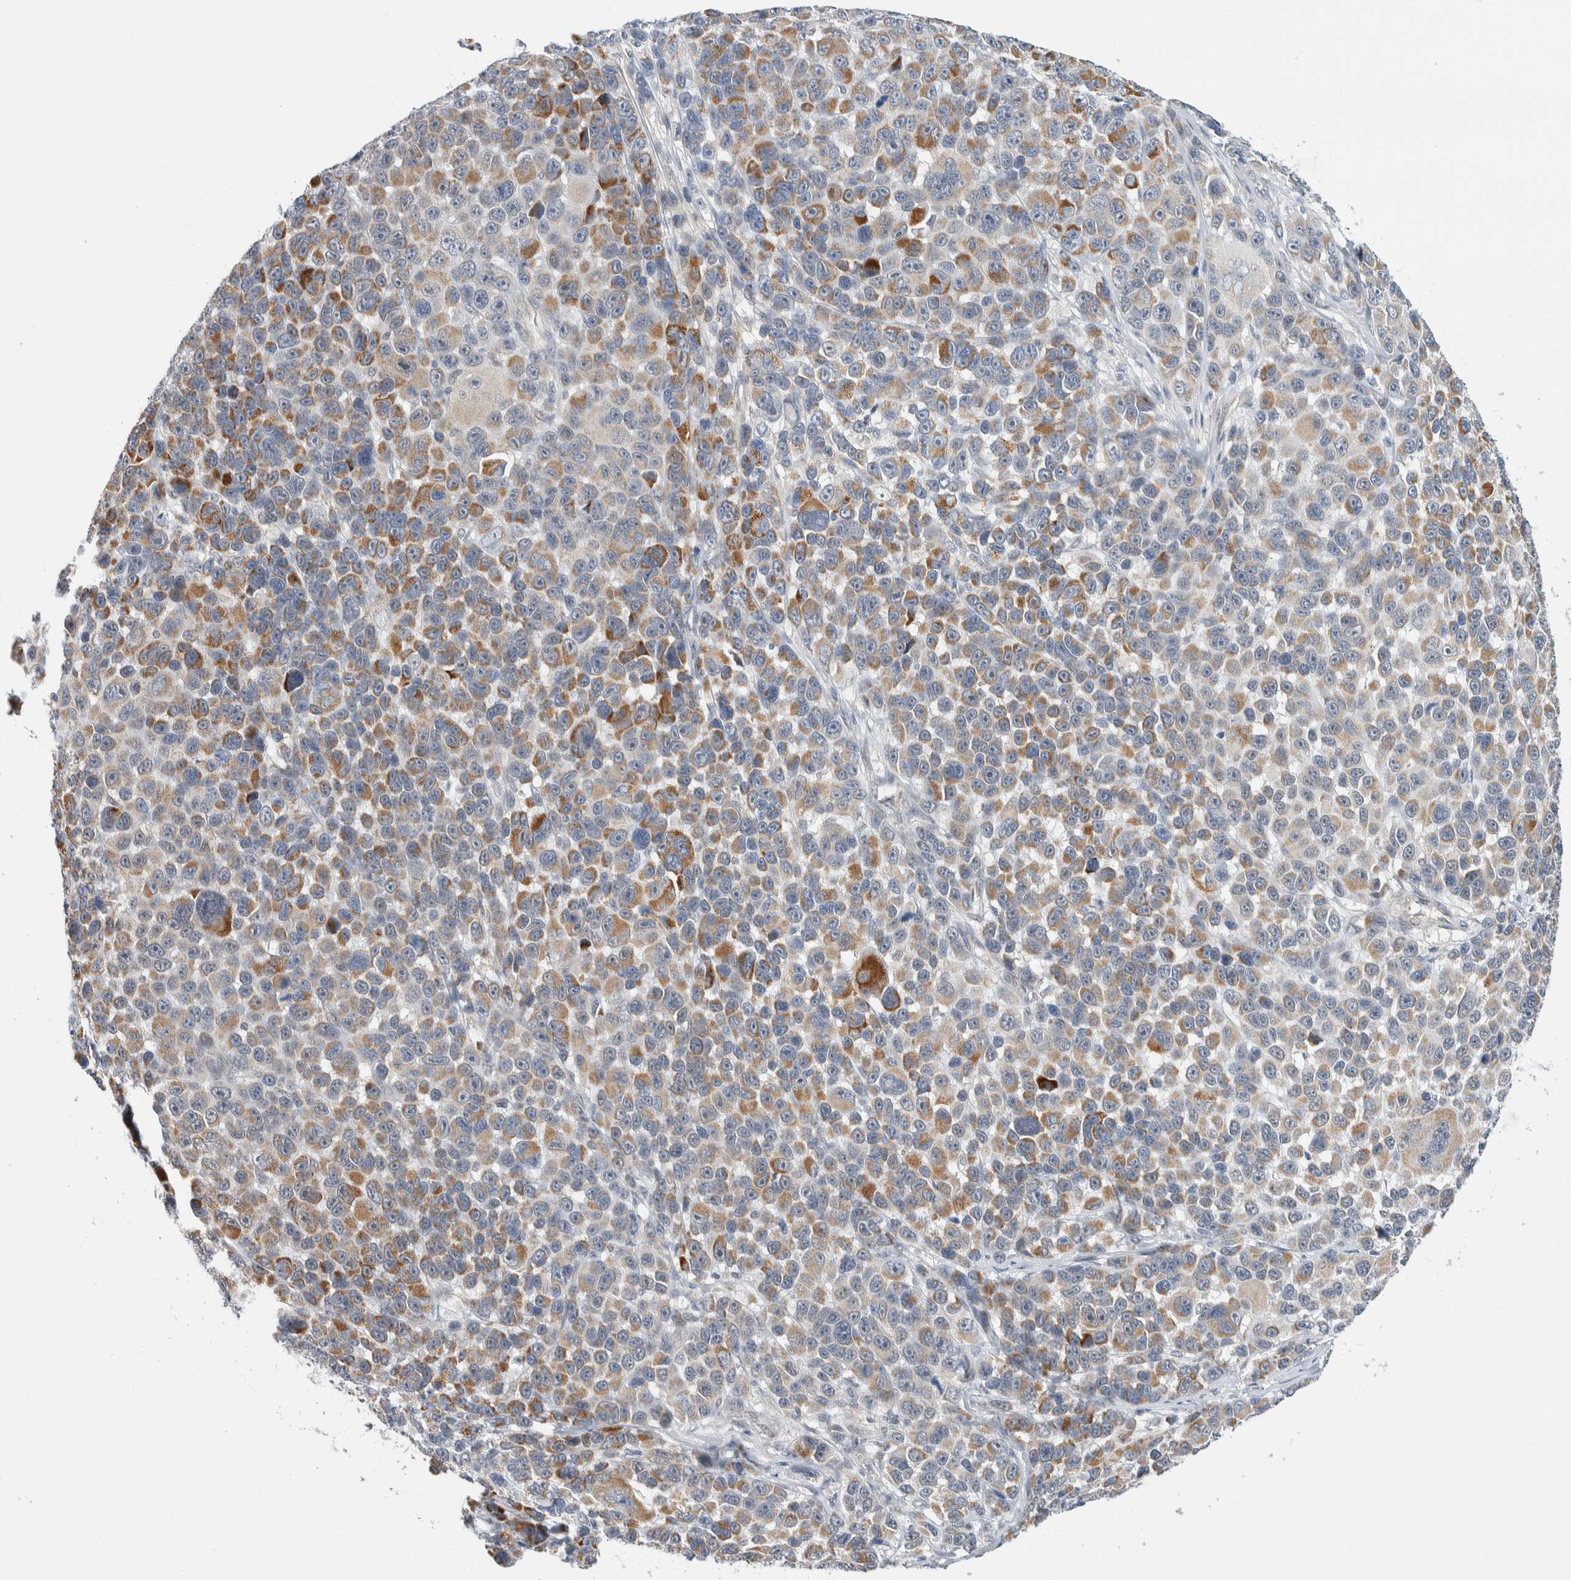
{"staining": {"intensity": "moderate", "quantity": ">75%", "location": "cytoplasmic/membranous"}, "tissue": "melanoma", "cell_type": "Tumor cells", "image_type": "cancer", "snomed": [{"axis": "morphology", "description": "Malignant melanoma, NOS"}, {"axis": "topography", "description": "Skin"}], "caption": "Immunohistochemical staining of melanoma exhibits medium levels of moderate cytoplasmic/membranous positivity in approximately >75% of tumor cells.", "gene": "SHPK", "patient": {"sex": "male", "age": 53}}